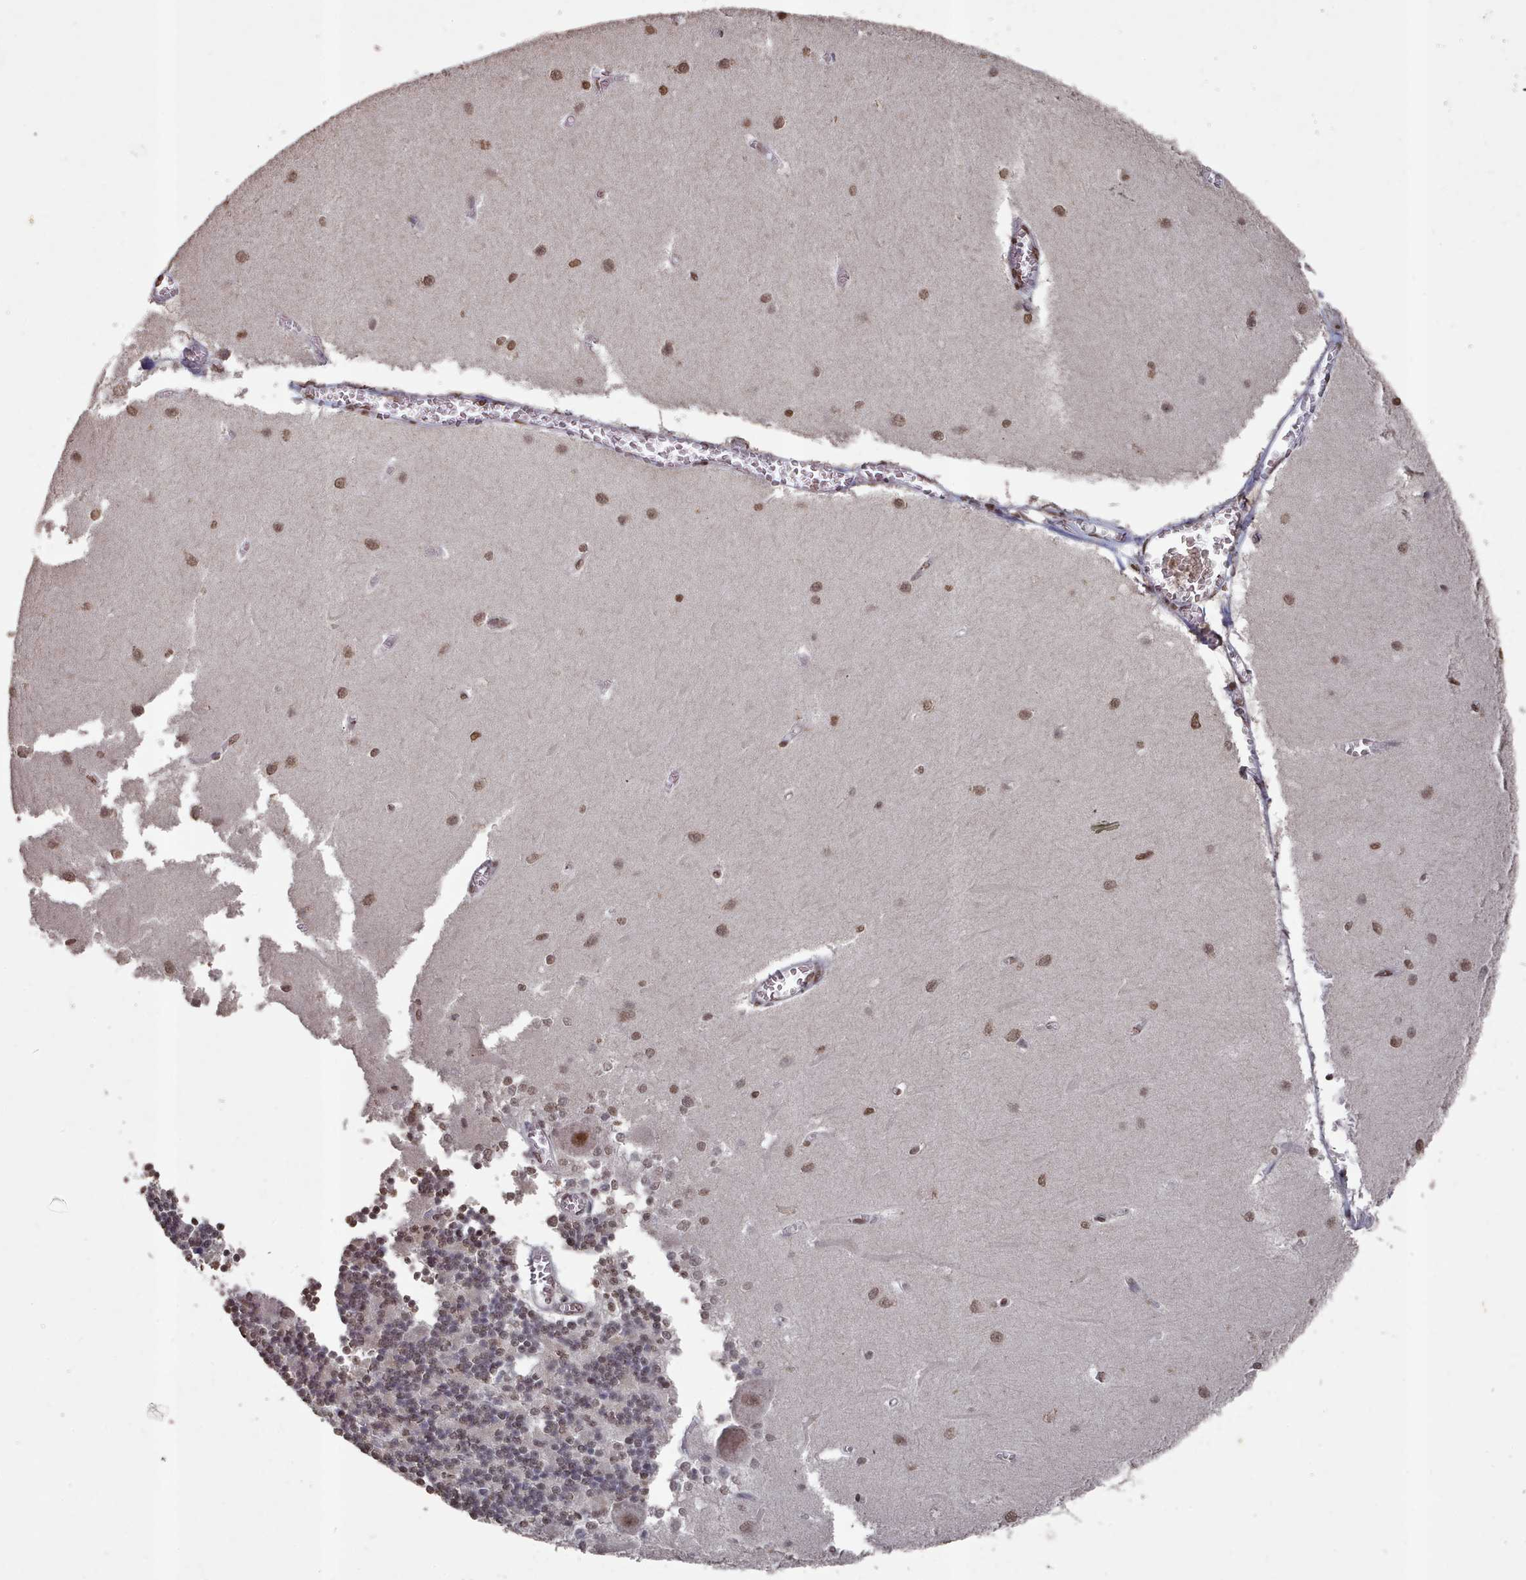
{"staining": {"intensity": "weak", "quantity": "<25%", "location": "nuclear"}, "tissue": "cerebellum", "cell_type": "Cells in granular layer", "image_type": "normal", "snomed": [{"axis": "morphology", "description": "Normal tissue, NOS"}, {"axis": "topography", "description": "Cerebellum"}], "caption": "The IHC histopathology image has no significant expression in cells in granular layer of cerebellum.", "gene": "PNRC2", "patient": {"sex": "male", "age": 37}}